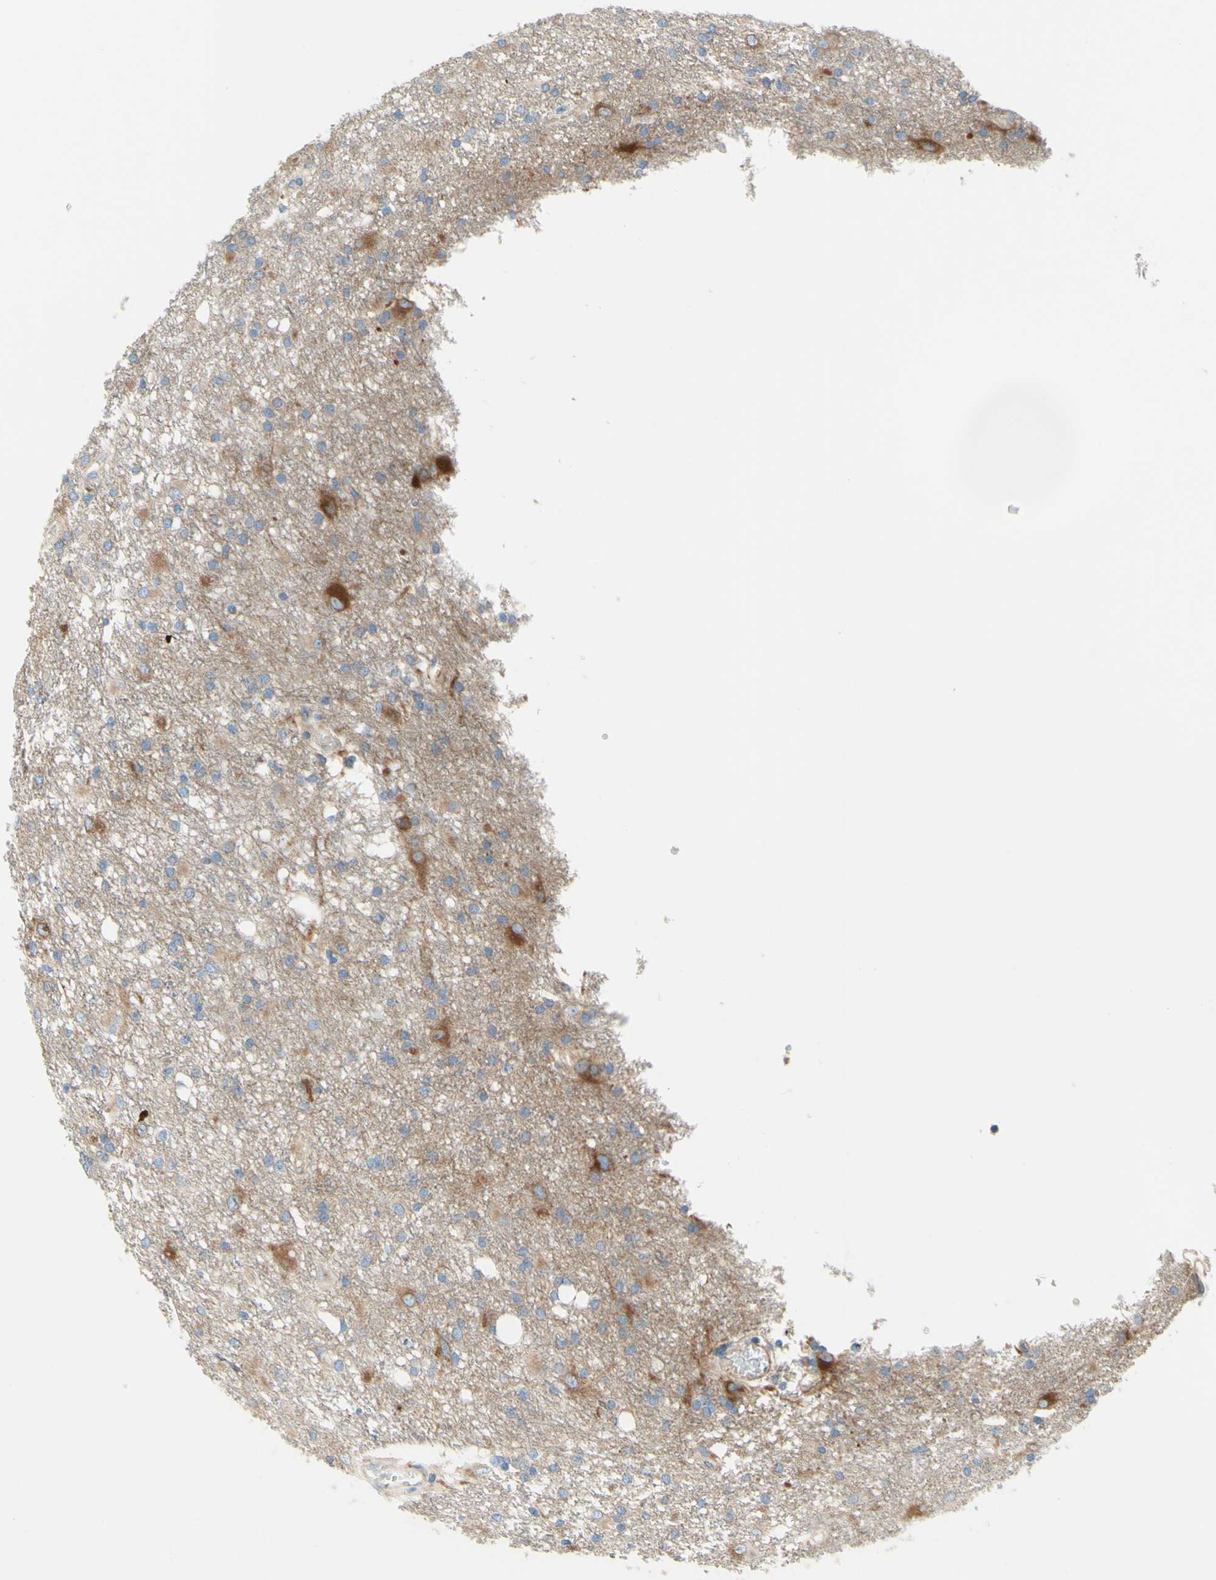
{"staining": {"intensity": "moderate", "quantity": "<25%", "location": "cytoplasmic/membranous"}, "tissue": "glioma", "cell_type": "Tumor cells", "image_type": "cancer", "snomed": [{"axis": "morphology", "description": "Glioma, malignant, High grade"}, {"axis": "topography", "description": "Brain"}], "caption": "Protein staining reveals moderate cytoplasmic/membranous expression in about <25% of tumor cells in malignant glioma (high-grade).", "gene": "RETREG2", "patient": {"sex": "female", "age": 59}}